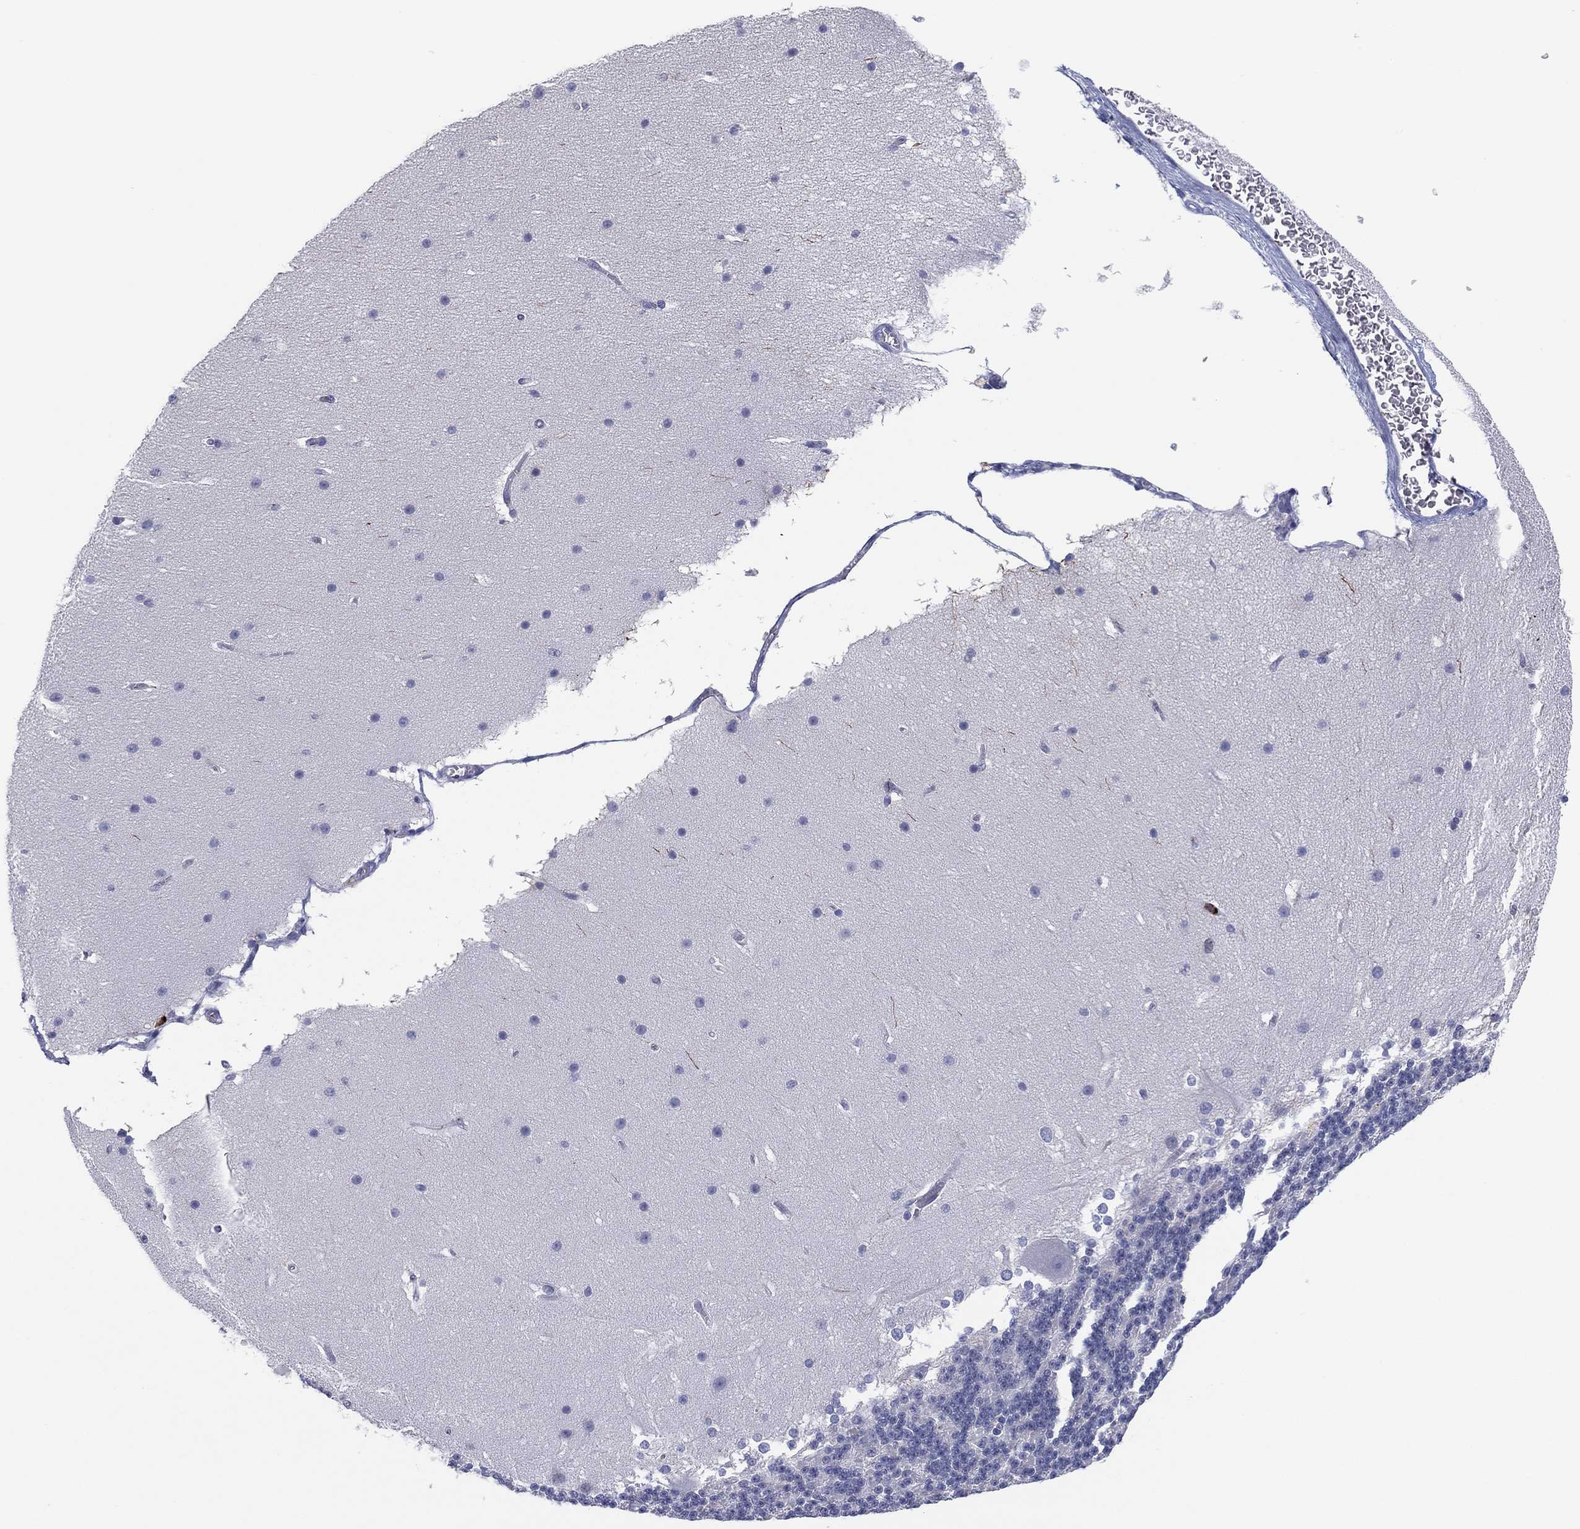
{"staining": {"intensity": "negative", "quantity": "none", "location": "none"}, "tissue": "cerebellum", "cell_type": "Cells in granular layer", "image_type": "normal", "snomed": [{"axis": "morphology", "description": "Normal tissue, NOS"}, {"axis": "topography", "description": "Cerebellum"}], "caption": "This is an immunohistochemistry image of normal cerebellum. There is no expression in cells in granular layer.", "gene": "PLAC8", "patient": {"sex": "female", "age": 19}}